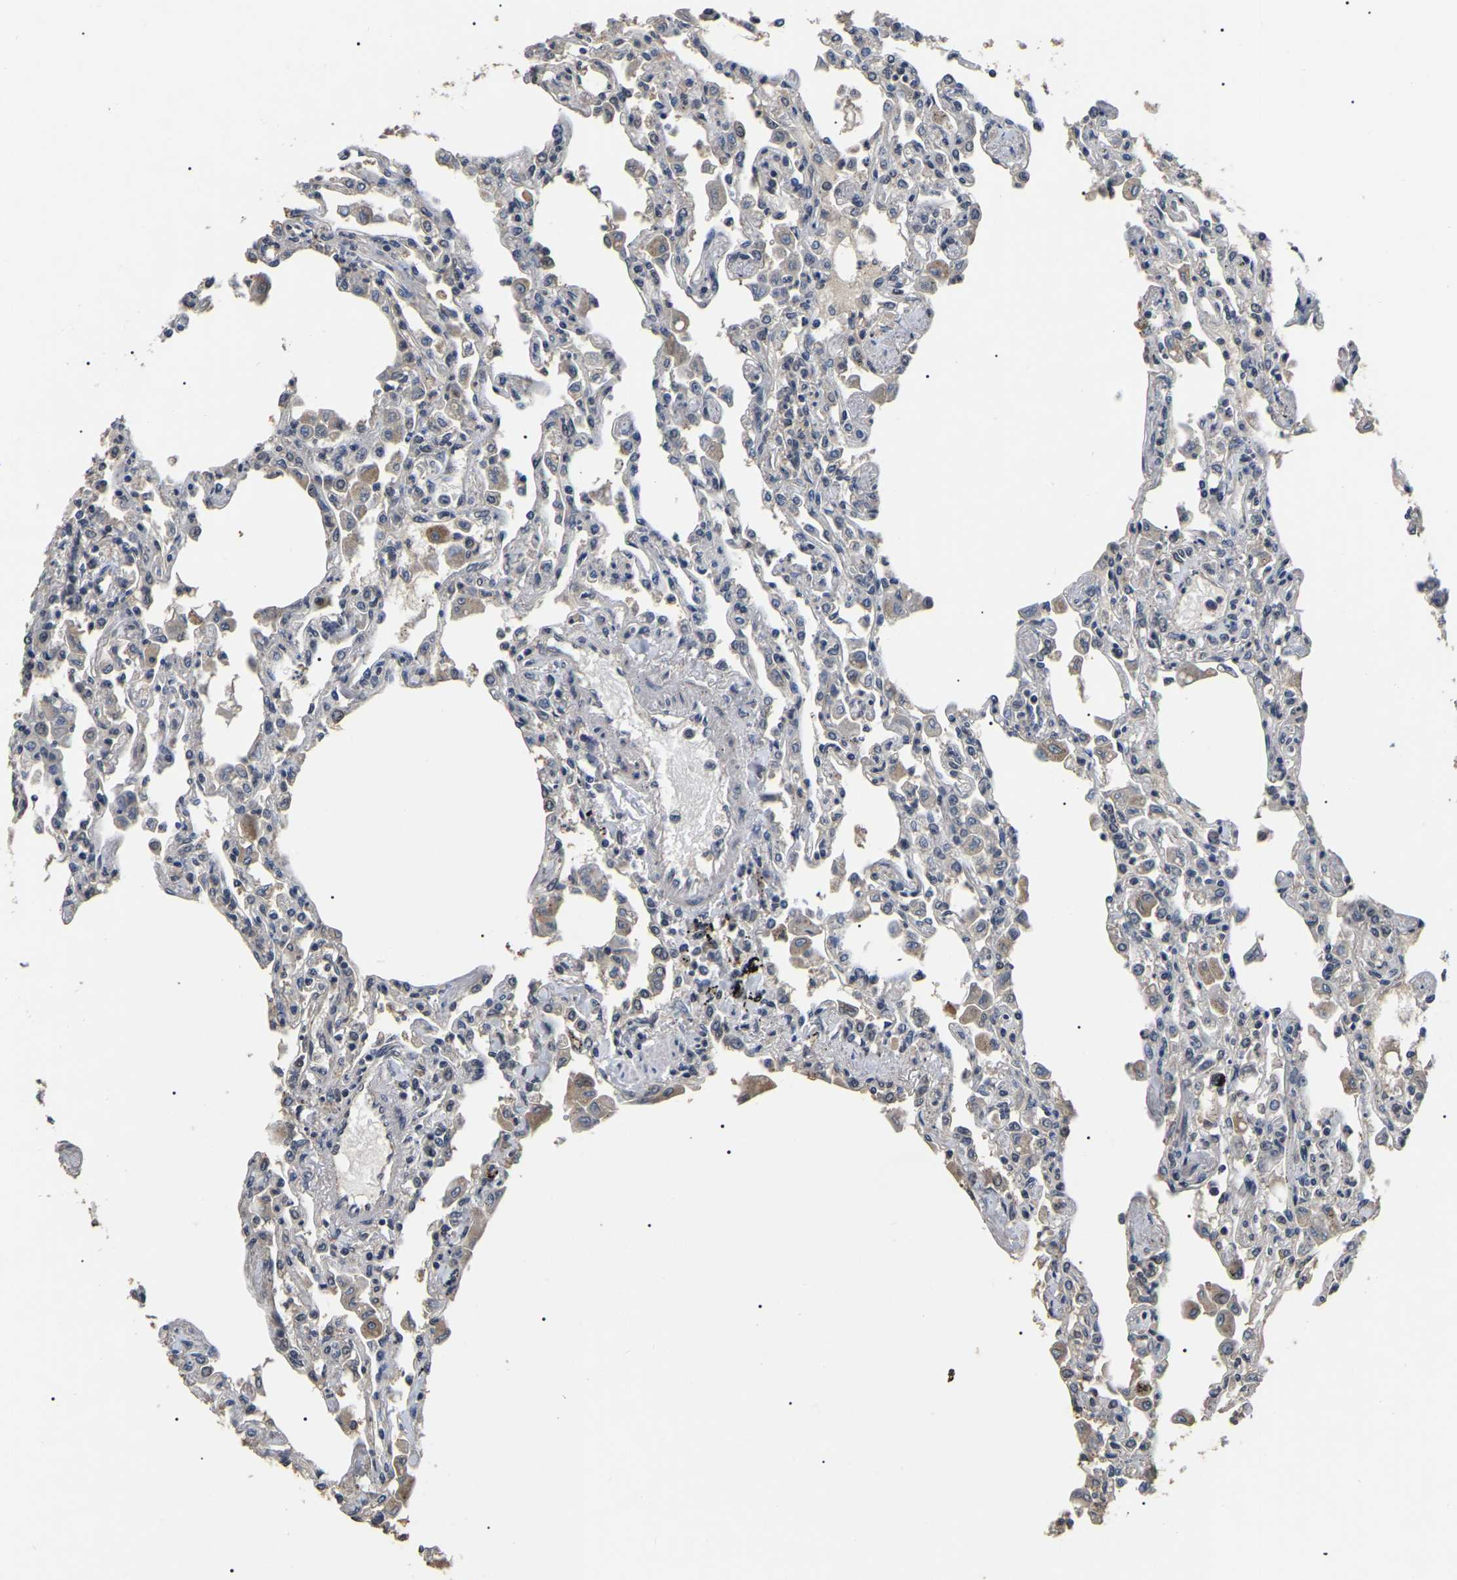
{"staining": {"intensity": "weak", "quantity": "<25%", "location": "nuclear"}, "tissue": "lung", "cell_type": "Alveolar cells", "image_type": "normal", "snomed": [{"axis": "morphology", "description": "Normal tissue, NOS"}, {"axis": "topography", "description": "Bronchus"}, {"axis": "topography", "description": "Lung"}], "caption": "The immunohistochemistry (IHC) image has no significant expression in alveolar cells of lung.", "gene": "PPM1E", "patient": {"sex": "female", "age": 49}}